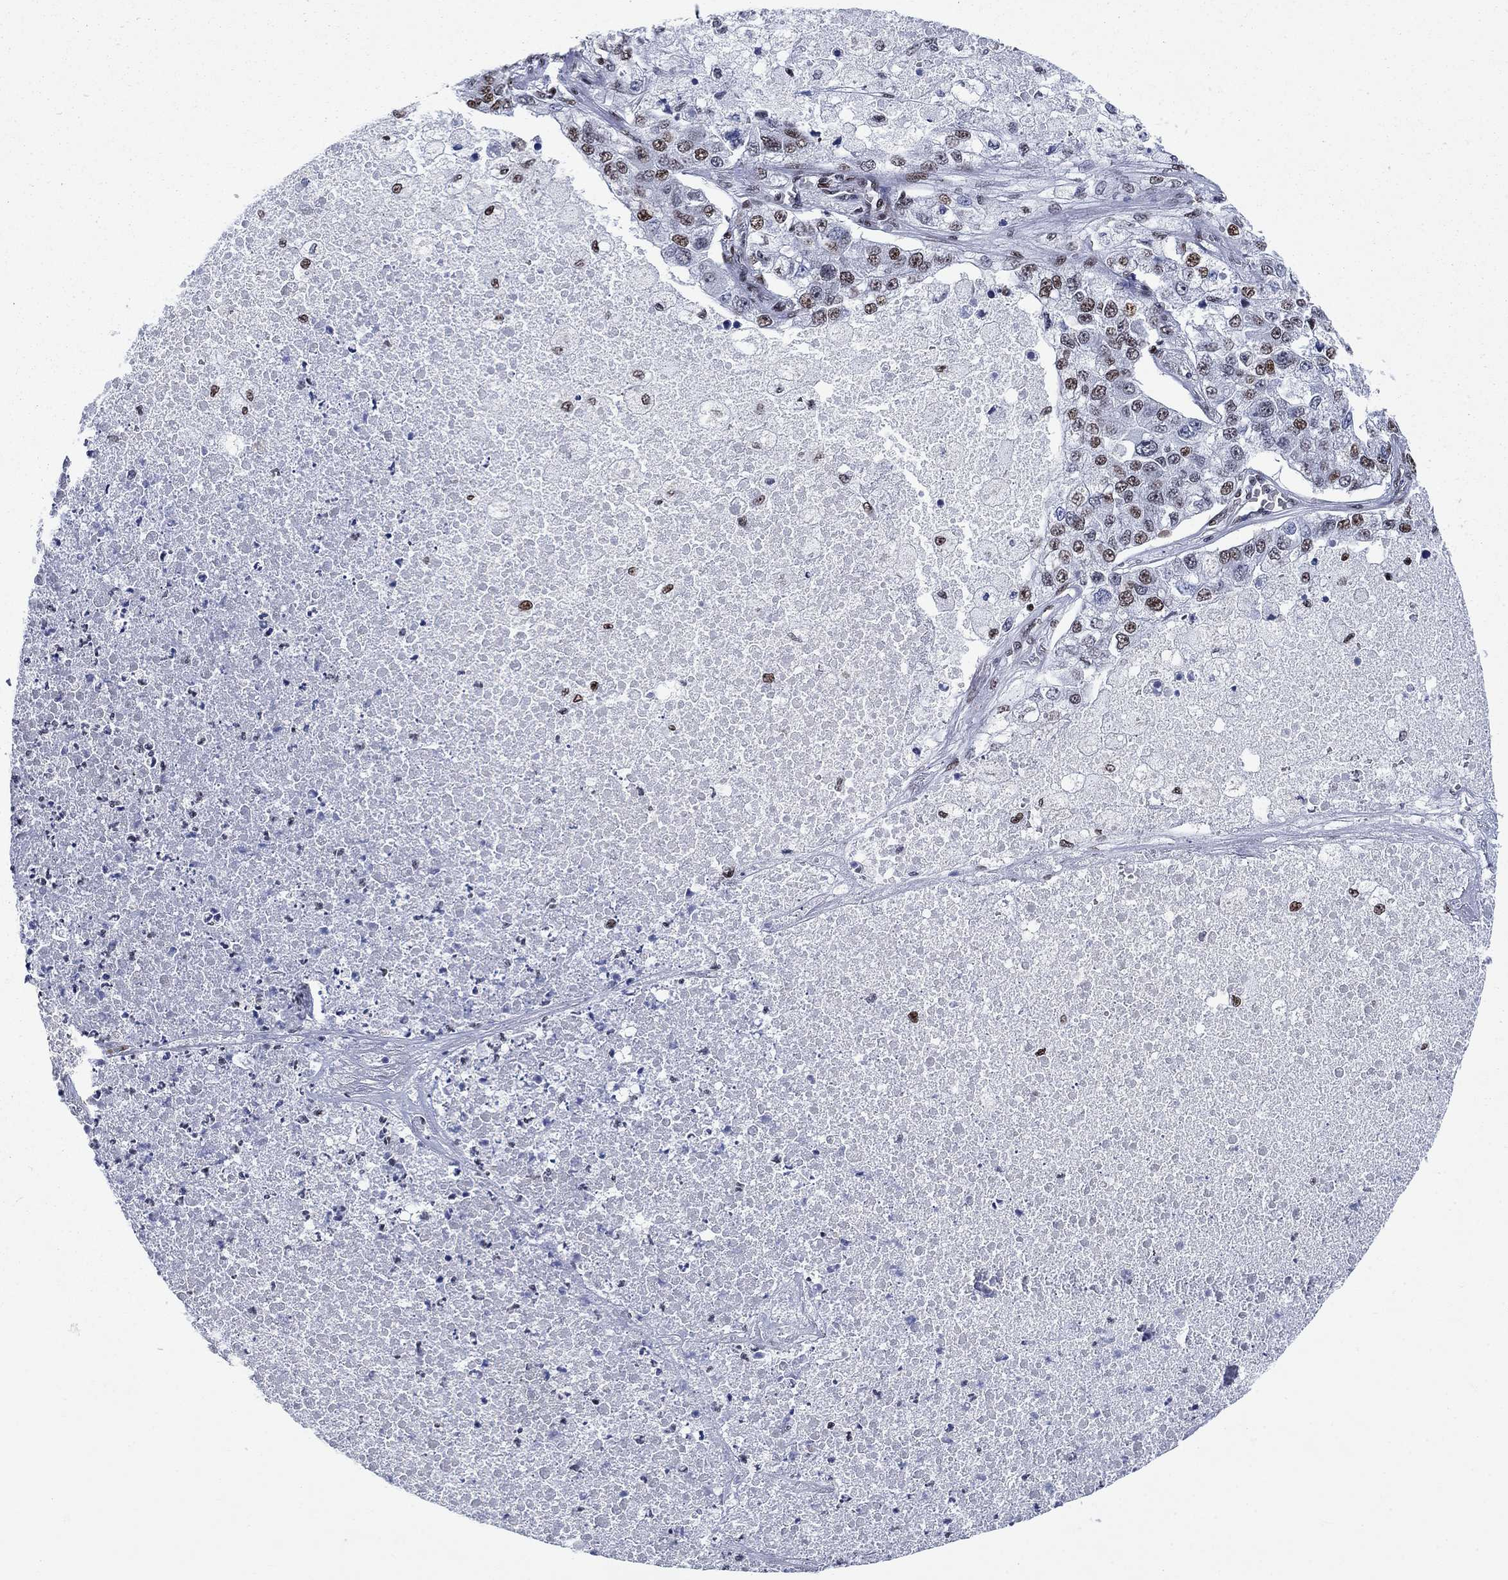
{"staining": {"intensity": "moderate", "quantity": "<25%", "location": "nuclear"}, "tissue": "lung cancer", "cell_type": "Tumor cells", "image_type": "cancer", "snomed": [{"axis": "morphology", "description": "Adenocarcinoma, NOS"}, {"axis": "topography", "description": "Lung"}], "caption": "Immunohistochemistry image of human lung cancer stained for a protein (brown), which demonstrates low levels of moderate nuclear staining in approximately <25% of tumor cells.", "gene": "RPRD1B", "patient": {"sex": "male", "age": 49}}